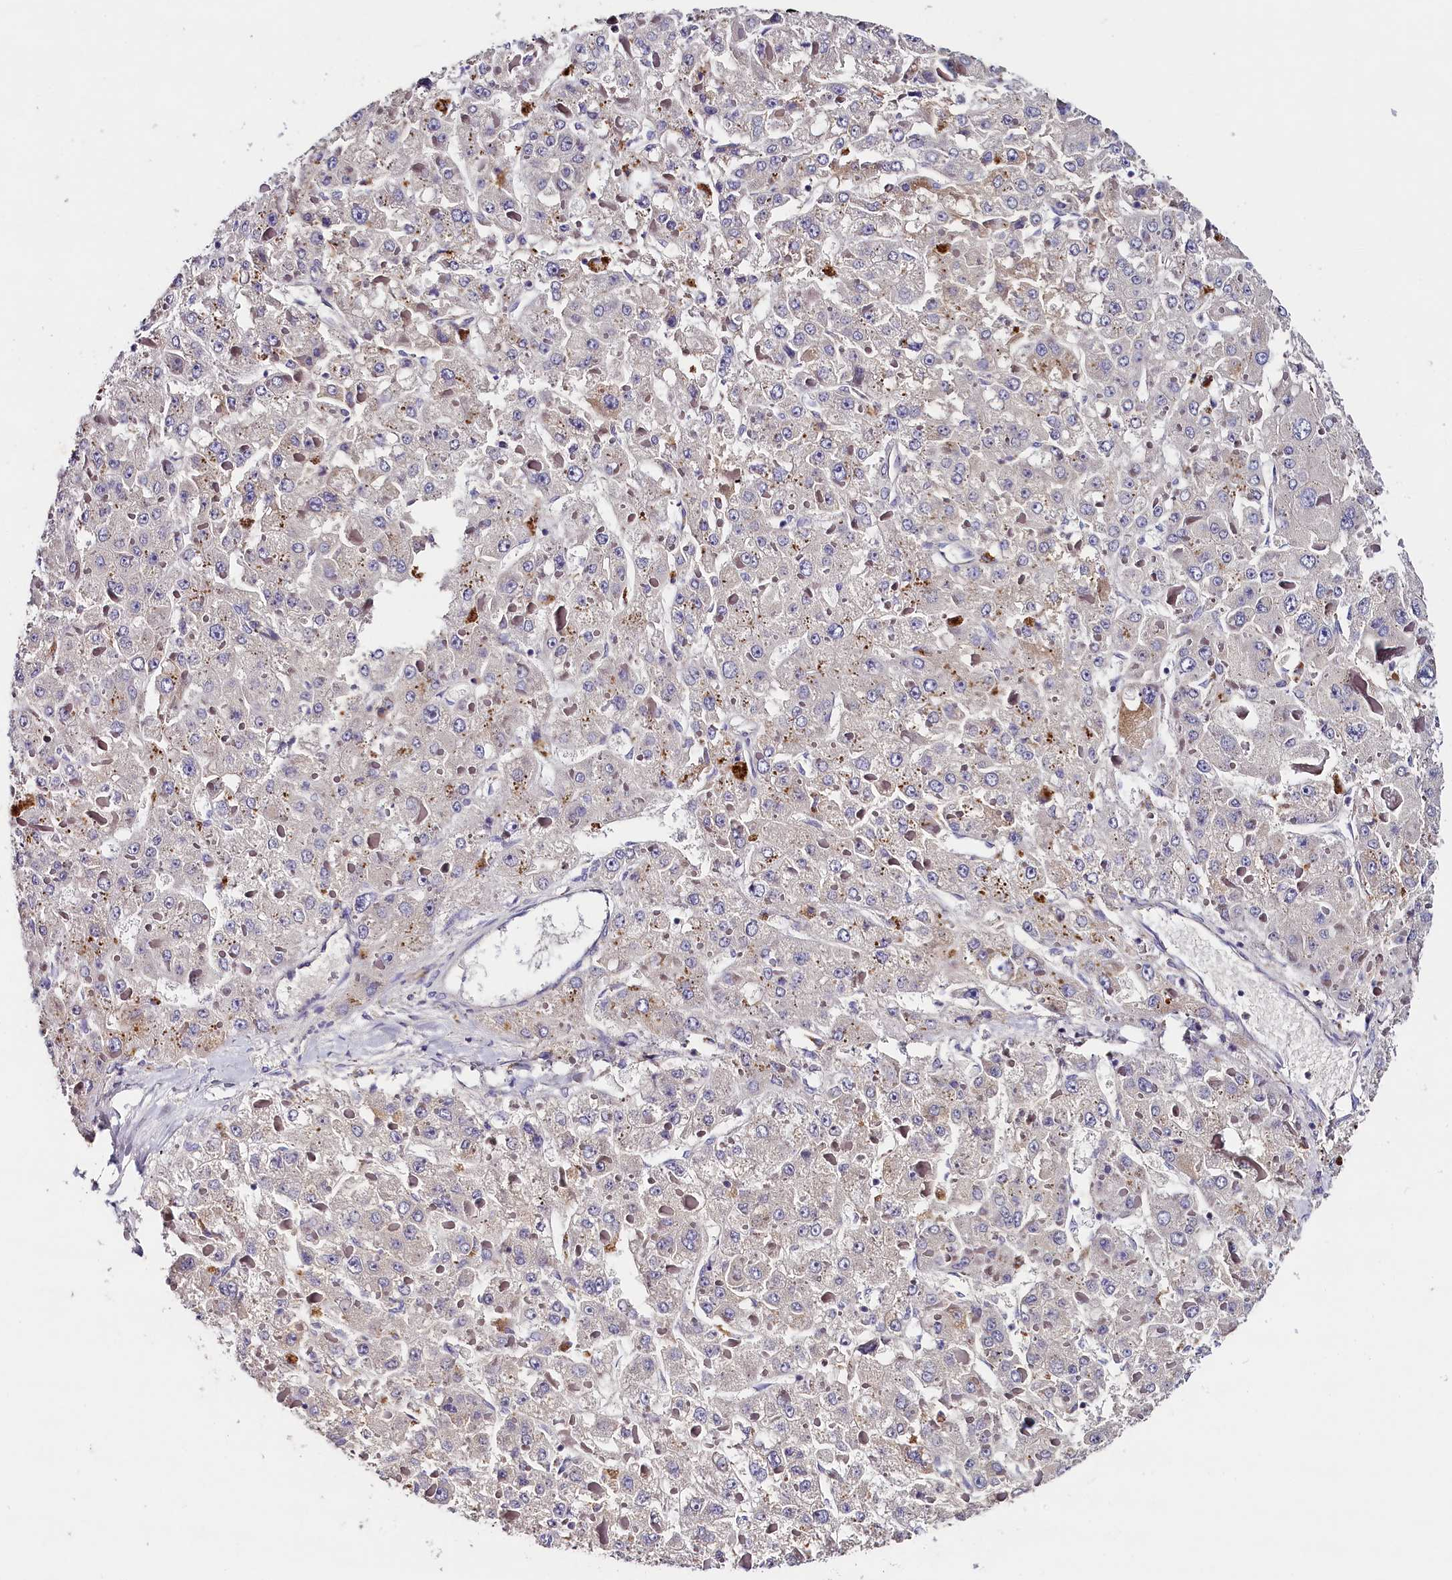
{"staining": {"intensity": "negative", "quantity": "none", "location": "none"}, "tissue": "liver cancer", "cell_type": "Tumor cells", "image_type": "cancer", "snomed": [{"axis": "morphology", "description": "Carcinoma, Hepatocellular, NOS"}, {"axis": "topography", "description": "Liver"}], "caption": "DAB immunohistochemical staining of human hepatocellular carcinoma (liver) shows no significant positivity in tumor cells.", "gene": "ST7L", "patient": {"sex": "female", "age": 73}}